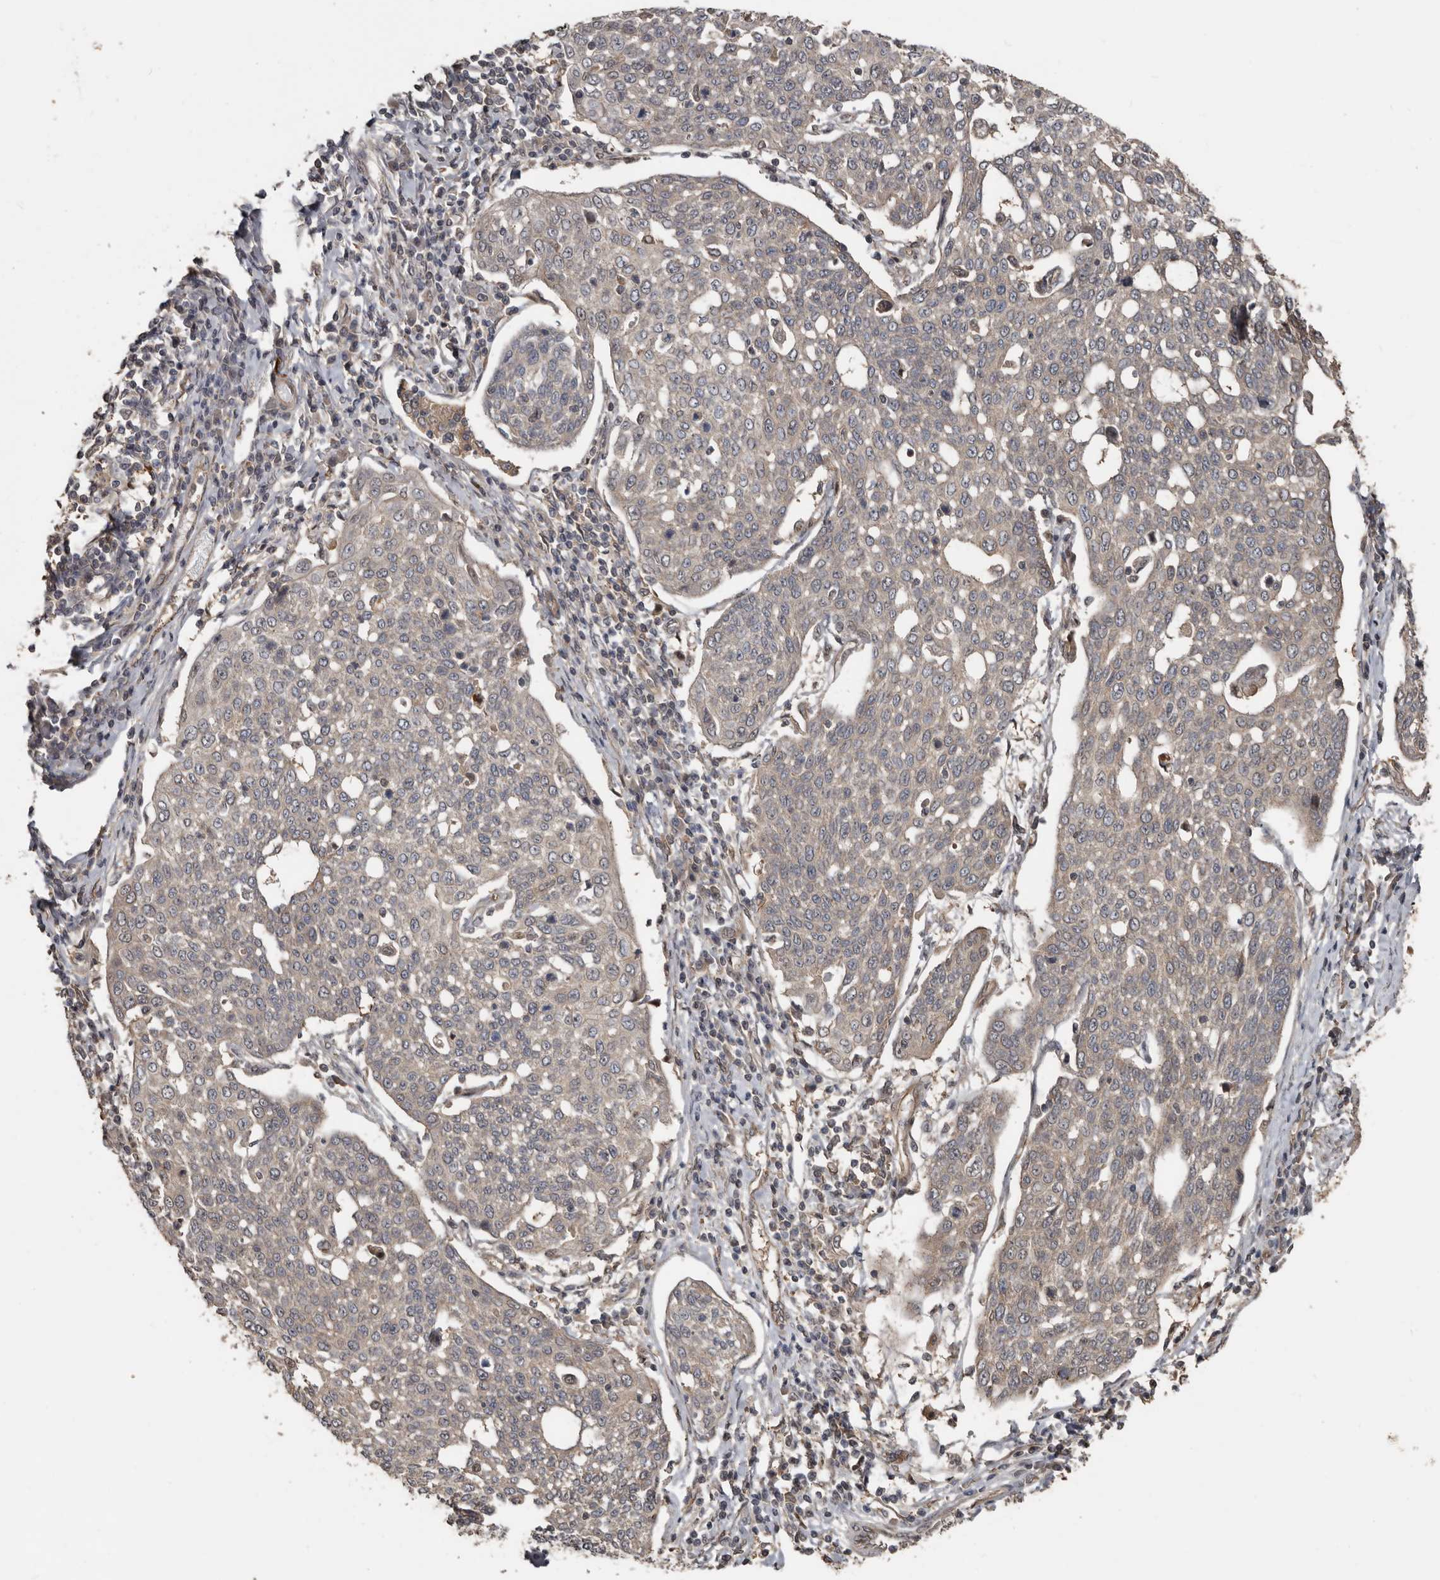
{"staining": {"intensity": "weak", "quantity": "25%-75%", "location": "cytoplasmic/membranous"}, "tissue": "cervical cancer", "cell_type": "Tumor cells", "image_type": "cancer", "snomed": [{"axis": "morphology", "description": "Squamous cell carcinoma, NOS"}, {"axis": "topography", "description": "Cervix"}], "caption": "The micrograph shows a brown stain indicating the presence of a protein in the cytoplasmic/membranous of tumor cells in squamous cell carcinoma (cervical). The protein is shown in brown color, while the nuclei are stained blue.", "gene": "EXOC3L1", "patient": {"sex": "female", "age": 34}}